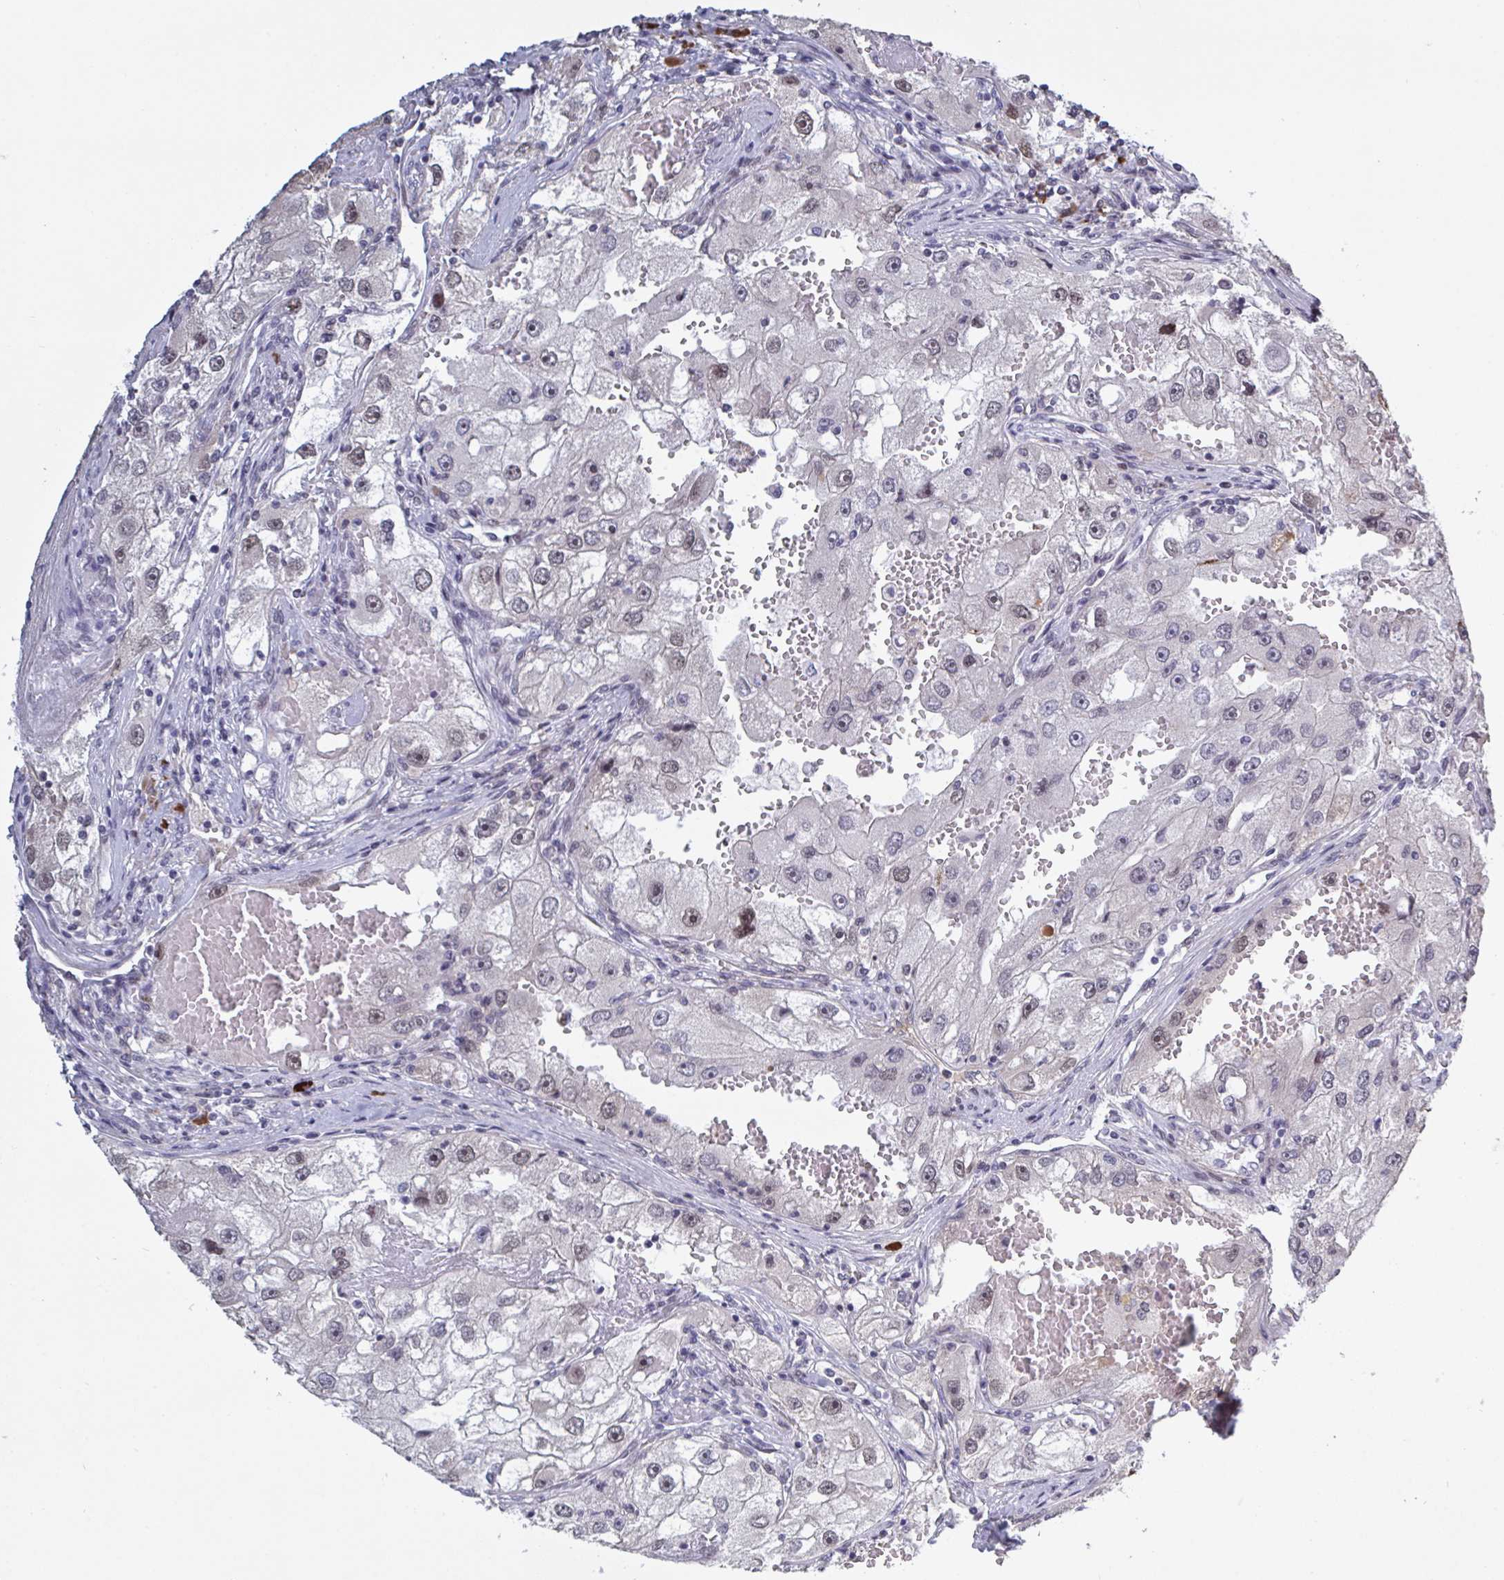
{"staining": {"intensity": "weak", "quantity": "25%-75%", "location": "nuclear"}, "tissue": "renal cancer", "cell_type": "Tumor cells", "image_type": "cancer", "snomed": [{"axis": "morphology", "description": "Adenocarcinoma, NOS"}, {"axis": "topography", "description": "Kidney"}], "caption": "Adenocarcinoma (renal) stained with a protein marker exhibits weak staining in tumor cells.", "gene": "BCL7B", "patient": {"sex": "male", "age": 63}}